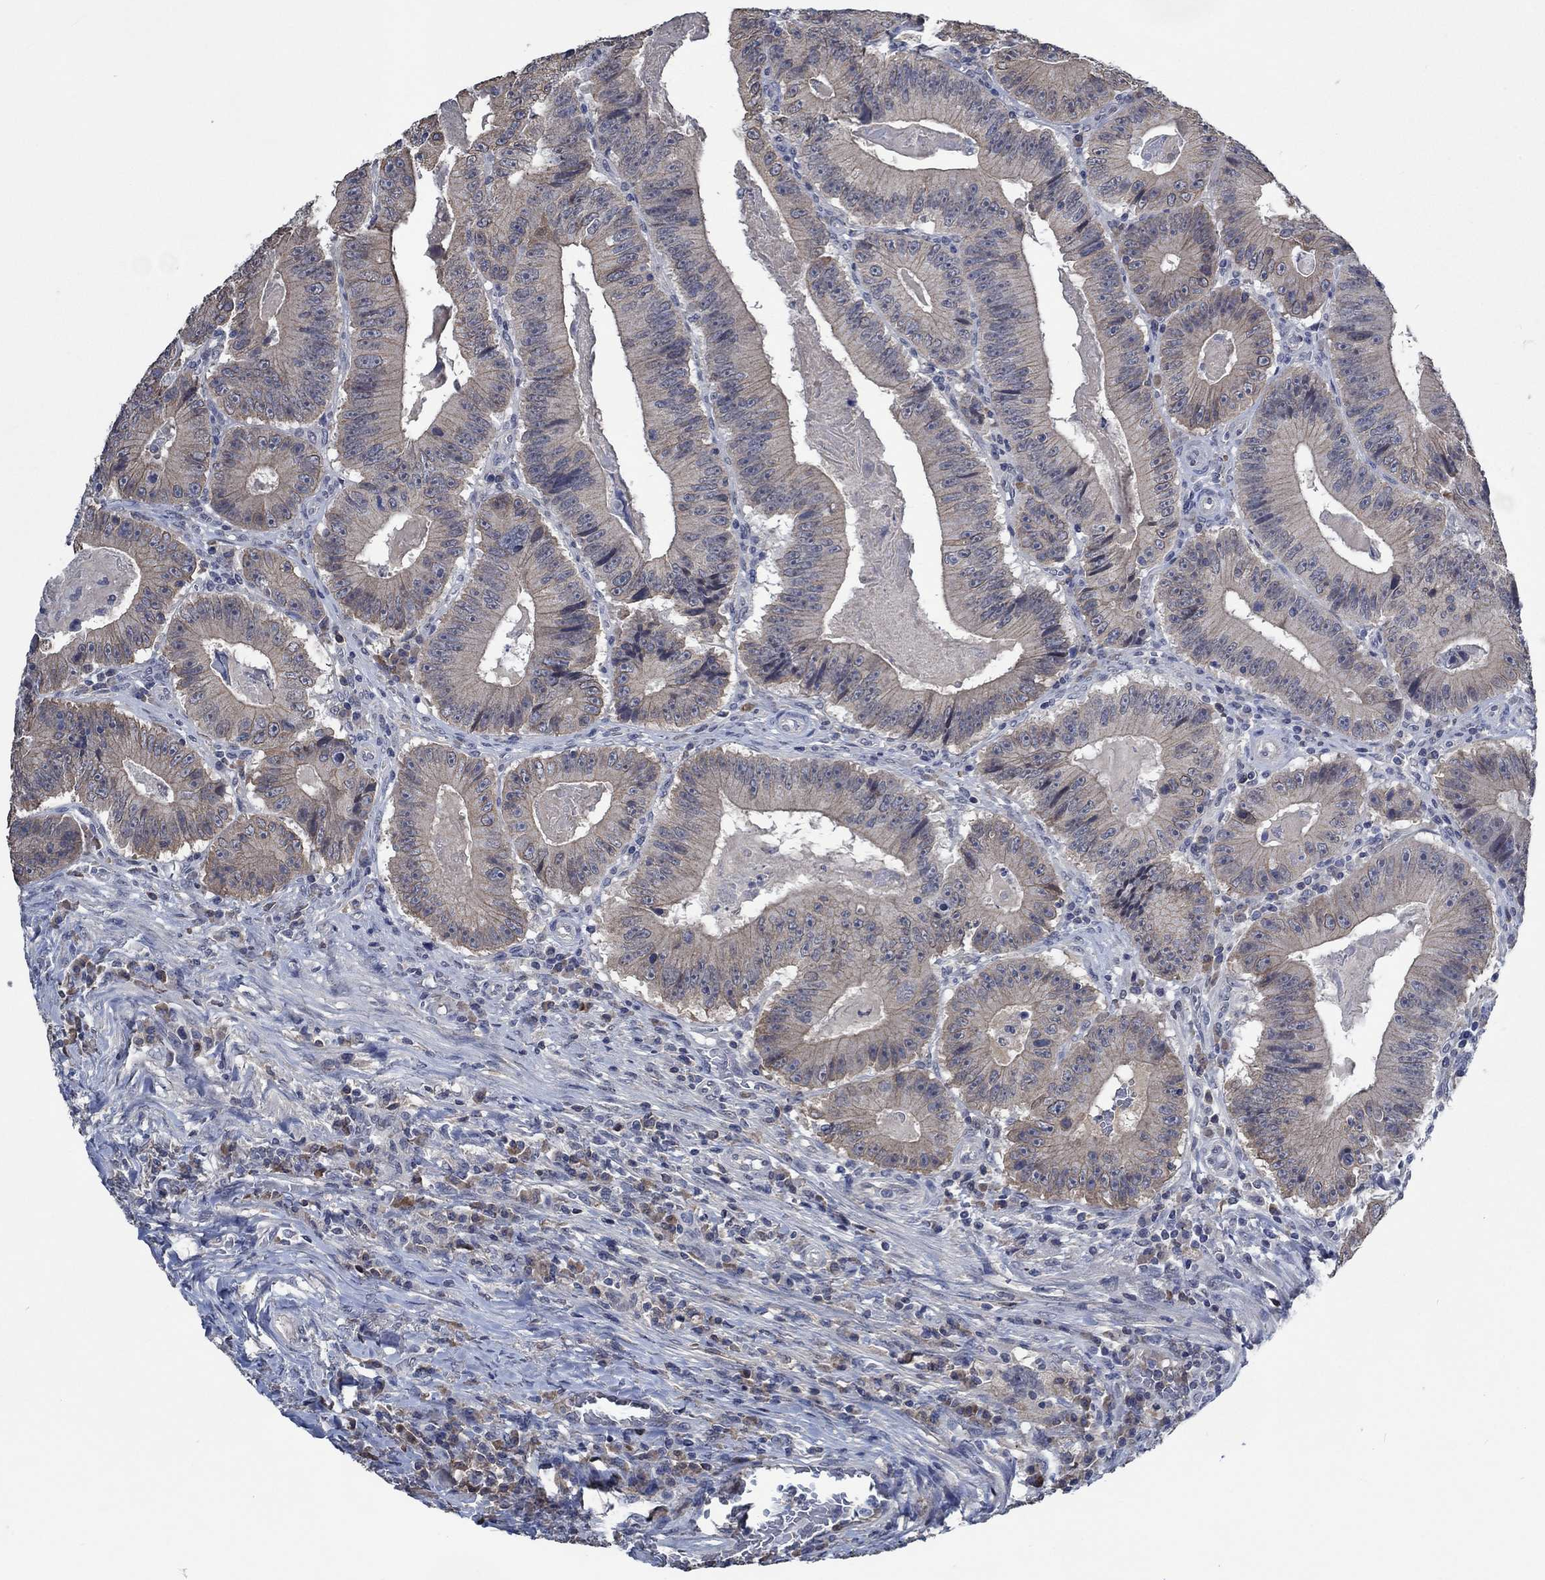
{"staining": {"intensity": "moderate", "quantity": "<25%", "location": "cytoplasmic/membranous"}, "tissue": "colorectal cancer", "cell_type": "Tumor cells", "image_type": "cancer", "snomed": [{"axis": "morphology", "description": "Adenocarcinoma, NOS"}, {"axis": "topography", "description": "Colon"}], "caption": "Immunohistochemical staining of colorectal adenocarcinoma shows low levels of moderate cytoplasmic/membranous expression in about <25% of tumor cells. (brown staining indicates protein expression, while blue staining denotes nuclei).", "gene": "OBSCN", "patient": {"sex": "female", "age": 86}}